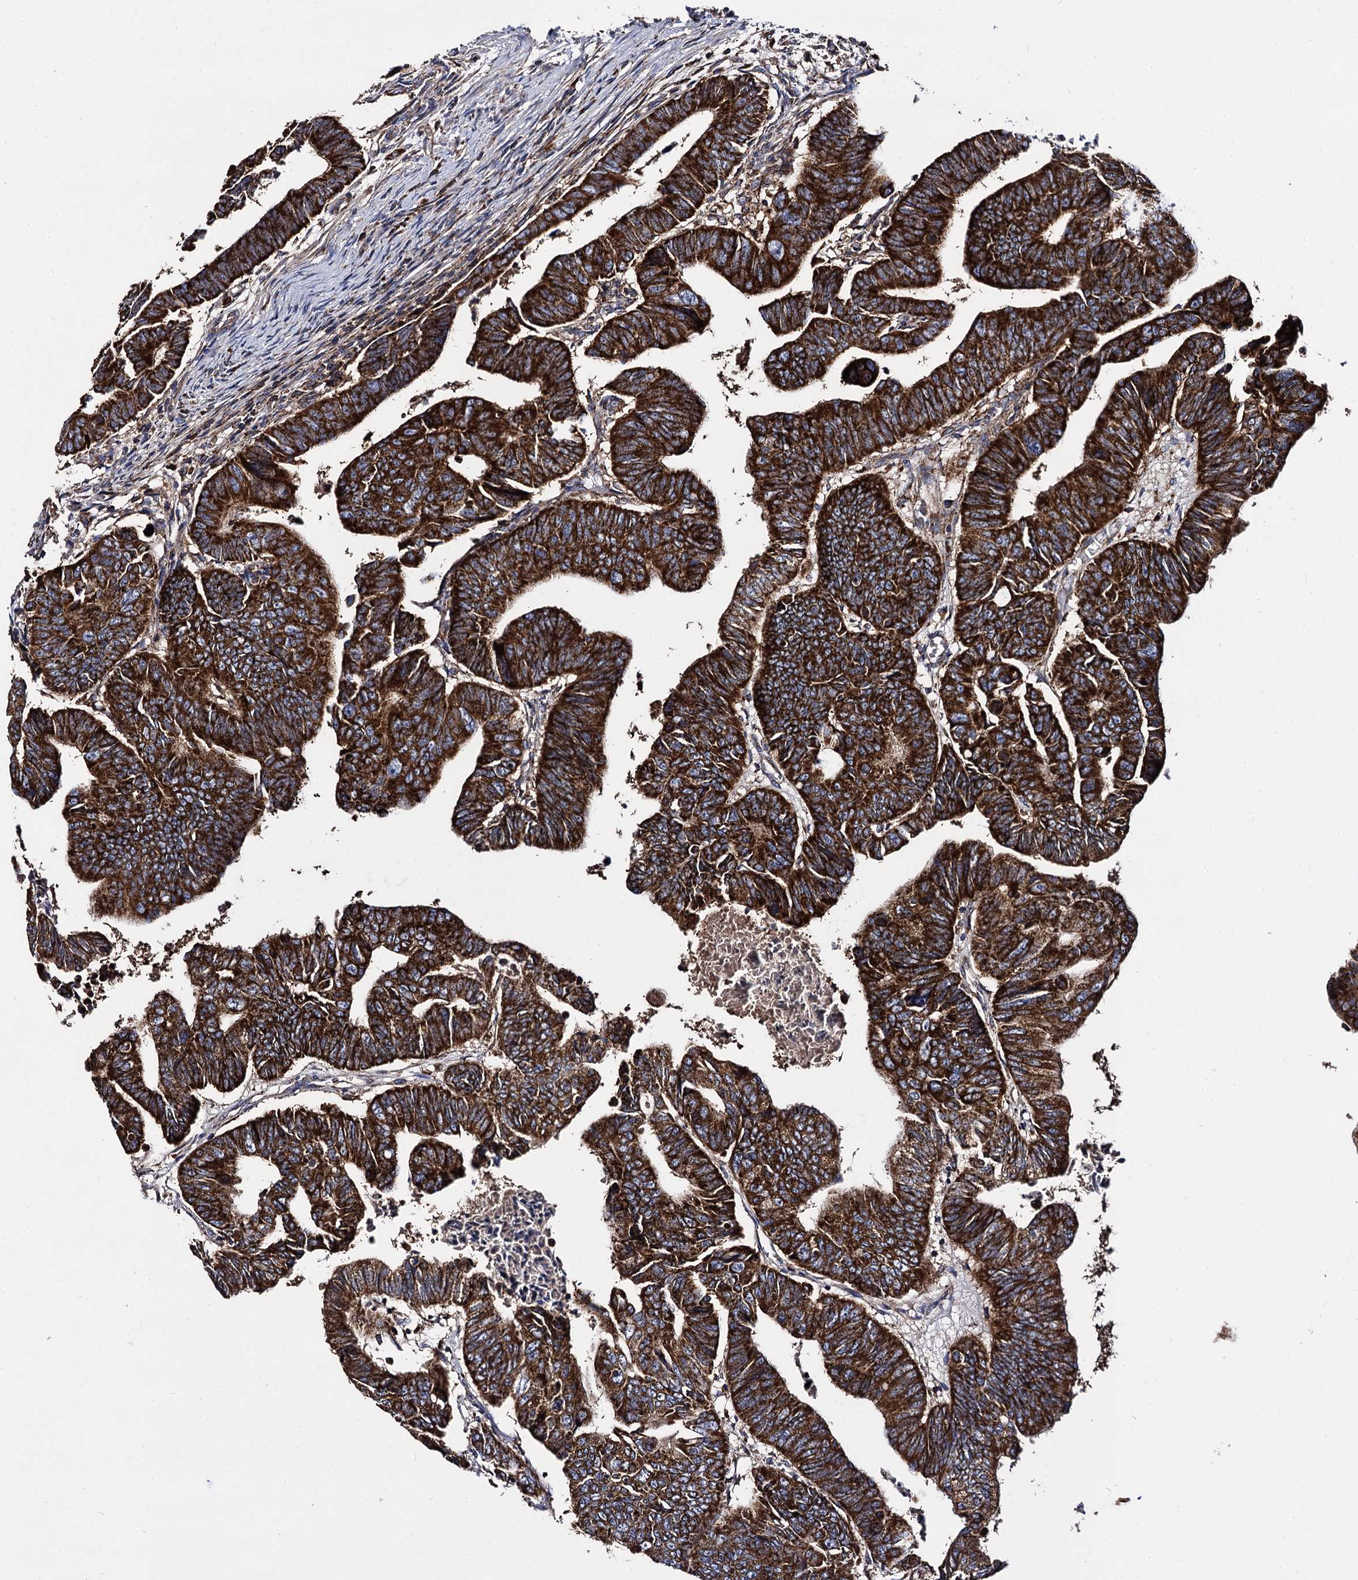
{"staining": {"intensity": "strong", "quantity": ">75%", "location": "cytoplasmic/membranous"}, "tissue": "colorectal cancer", "cell_type": "Tumor cells", "image_type": "cancer", "snomed": [{"axis": "morphology", "description": "Adenocarcinoma, NOS"}, {"axis": "topography", "description": "Rectum"}], "caption": "Immunohistochemistry histopathology image of neoplastic tissue: colorectal adenocarcinoma stained using immunohistochemistry (IHC) shows high levels of strong protein expression localized specifically in the cytoplasmic/membranous of tumor cells, appearing as a cytoplasmic/membranous brown color.", "gene": "IQCH", "patient": {"sex": "female", "age": 65}}